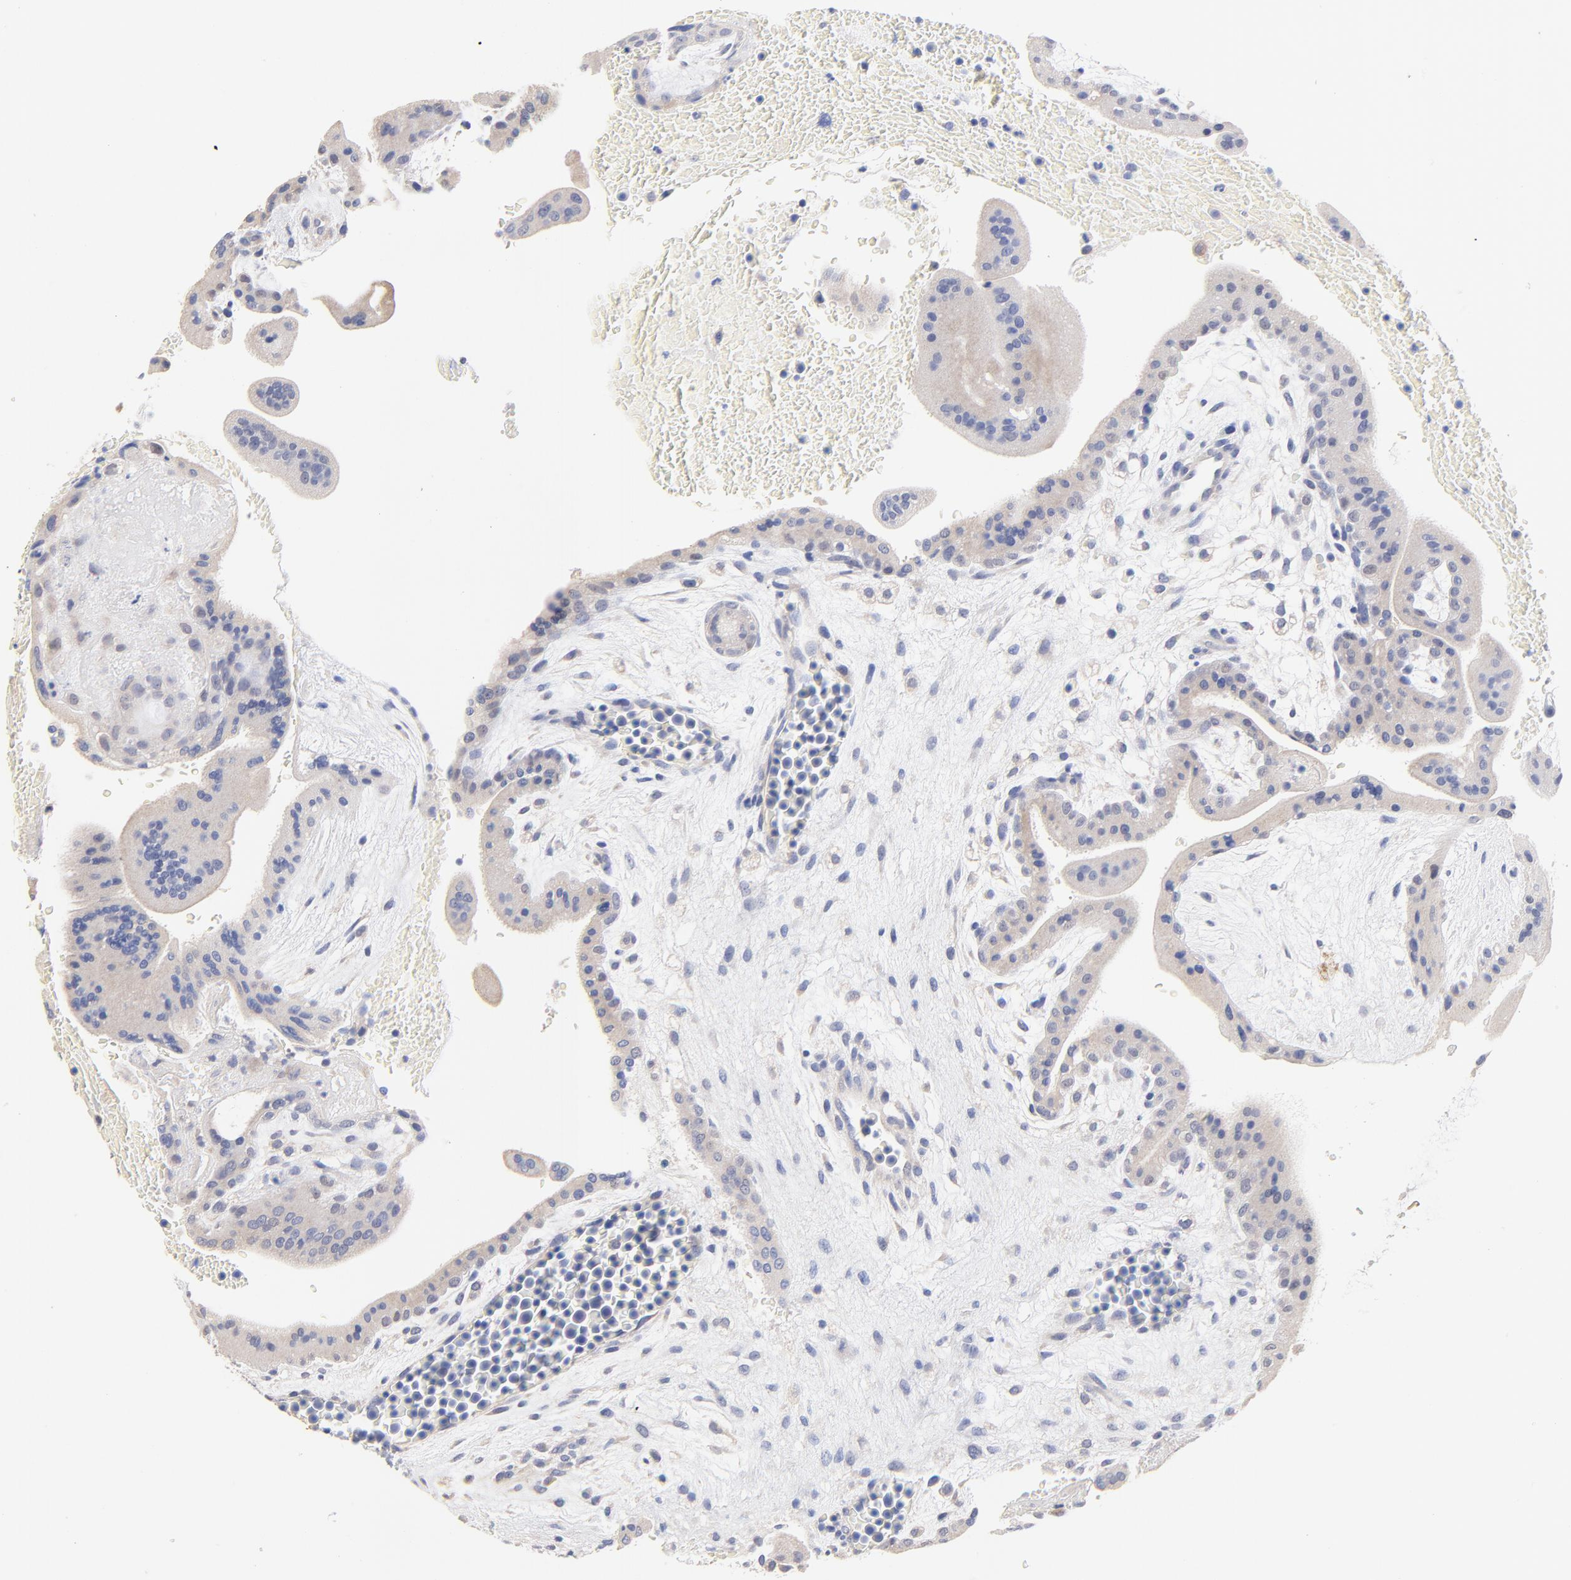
{"staining": {"intensity": "weak", "quantity": ">75%", "location": "cytoplasmic/membranous"}, "tissue": "placenta", "cell_type": "Trophoblastic cells", "image_type": "normal", "snomed": [{"axis": "morphology", "description": "Normal tissue, NOS"}, {"axis": "topography", "description": "Placenta"}], "caption": "Trophoblastic cells reveal low levels of weak cytoplasmic/membranous positivity in about >75% of cells in benign human placenta.", "gene": "TWNK", "patient": {"sex": "female", "age": 35}}